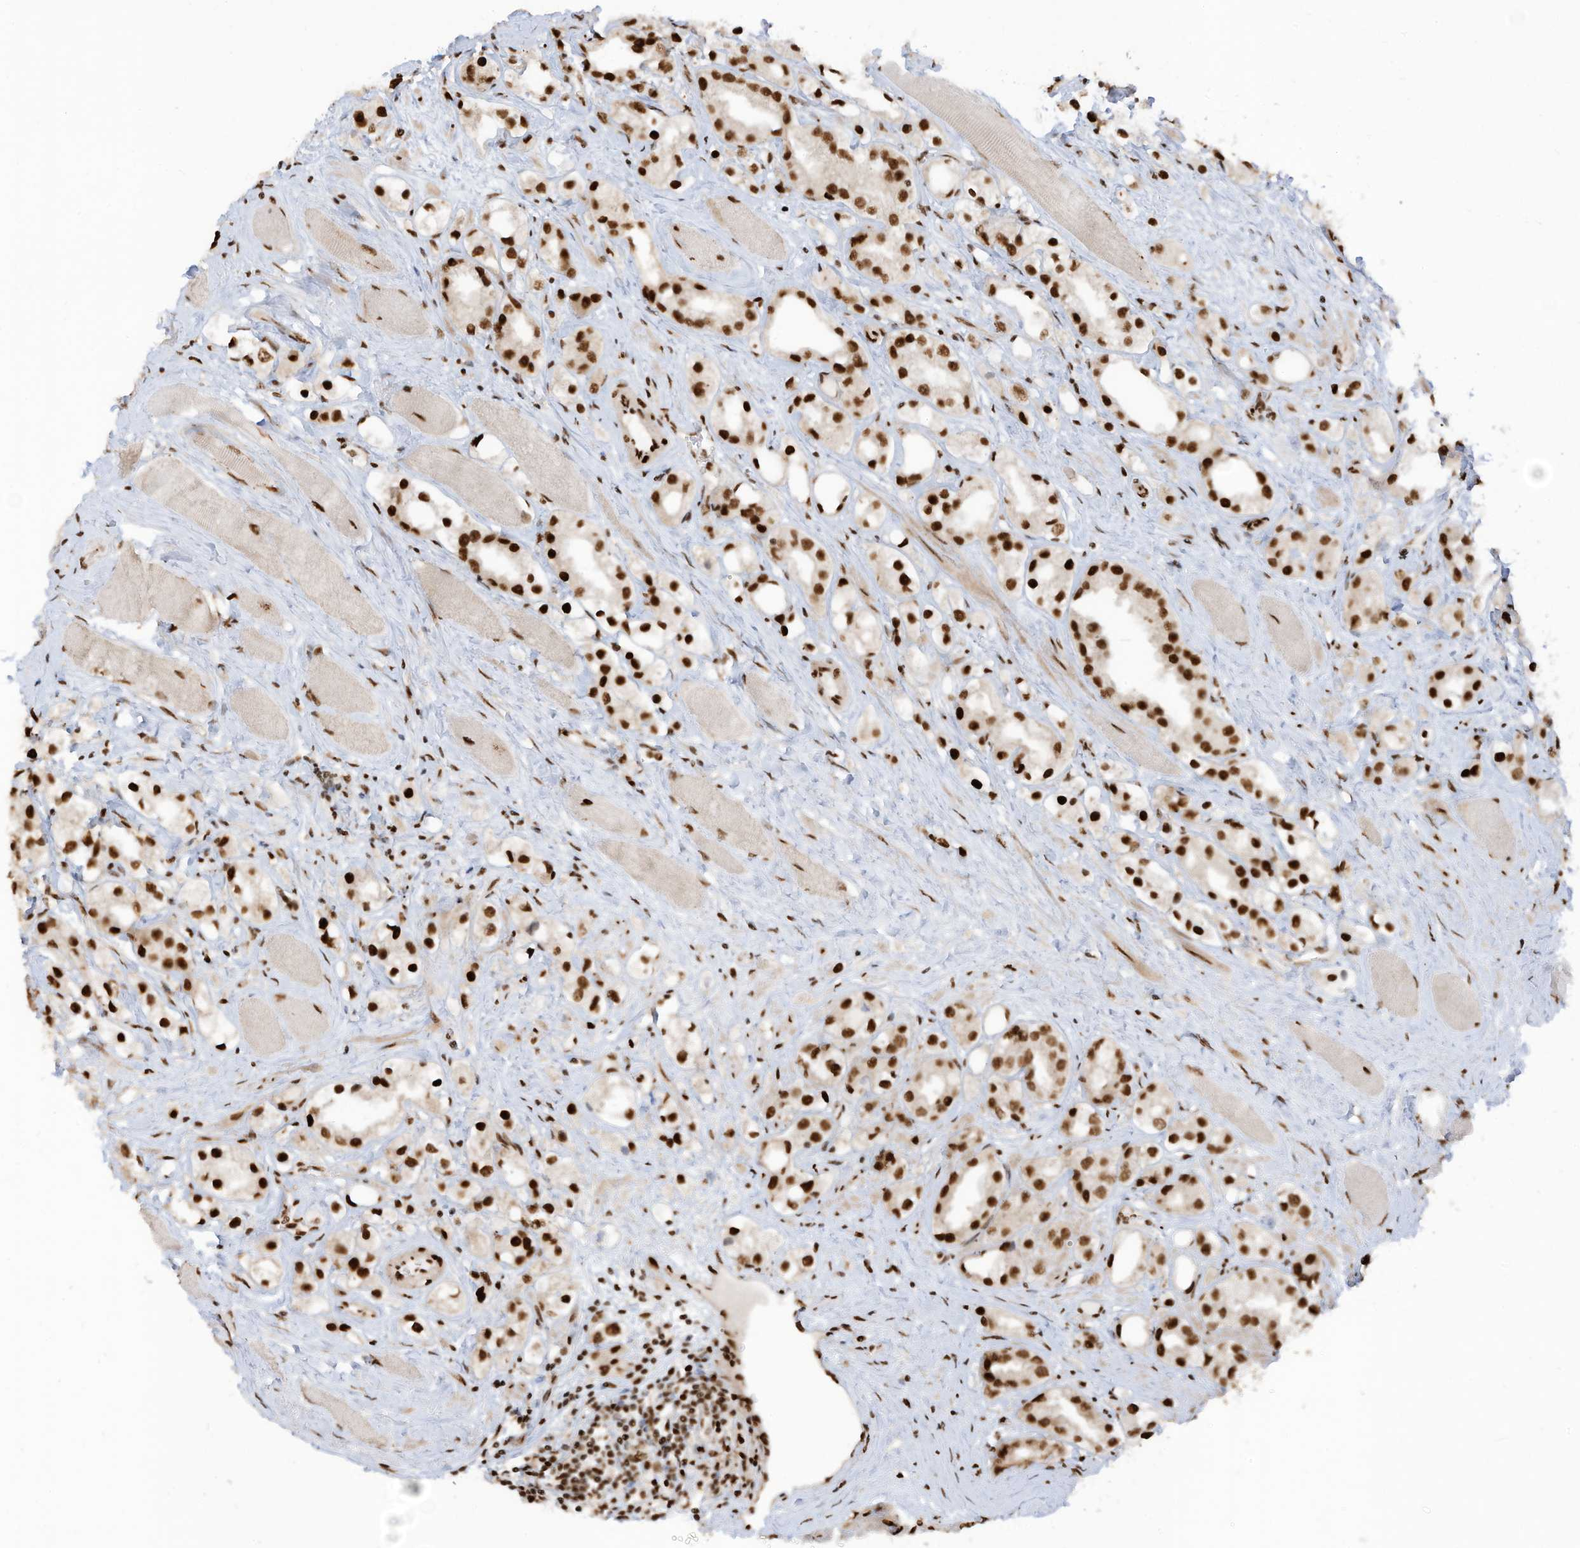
{"staining": {"intensity": "strong", "quantity": ">75%", "location": "nuclear"}, "tissue": "prostate cancer", "cell_type": "Tumor cells", "image_type": "cancer", "snomed": [{"axis": "morphology", "description": "Adenocarcinoma, NOS"}, {"axis": "topography", "description": "Prostate"}], "caption": "Immunohistochemical staining of prostate adenocarcinoma shows strong nuclear protein staining in about >75% of tumor cells.", "gene": "SAMD15", "patient": {"sex": "male", "age": 79}}